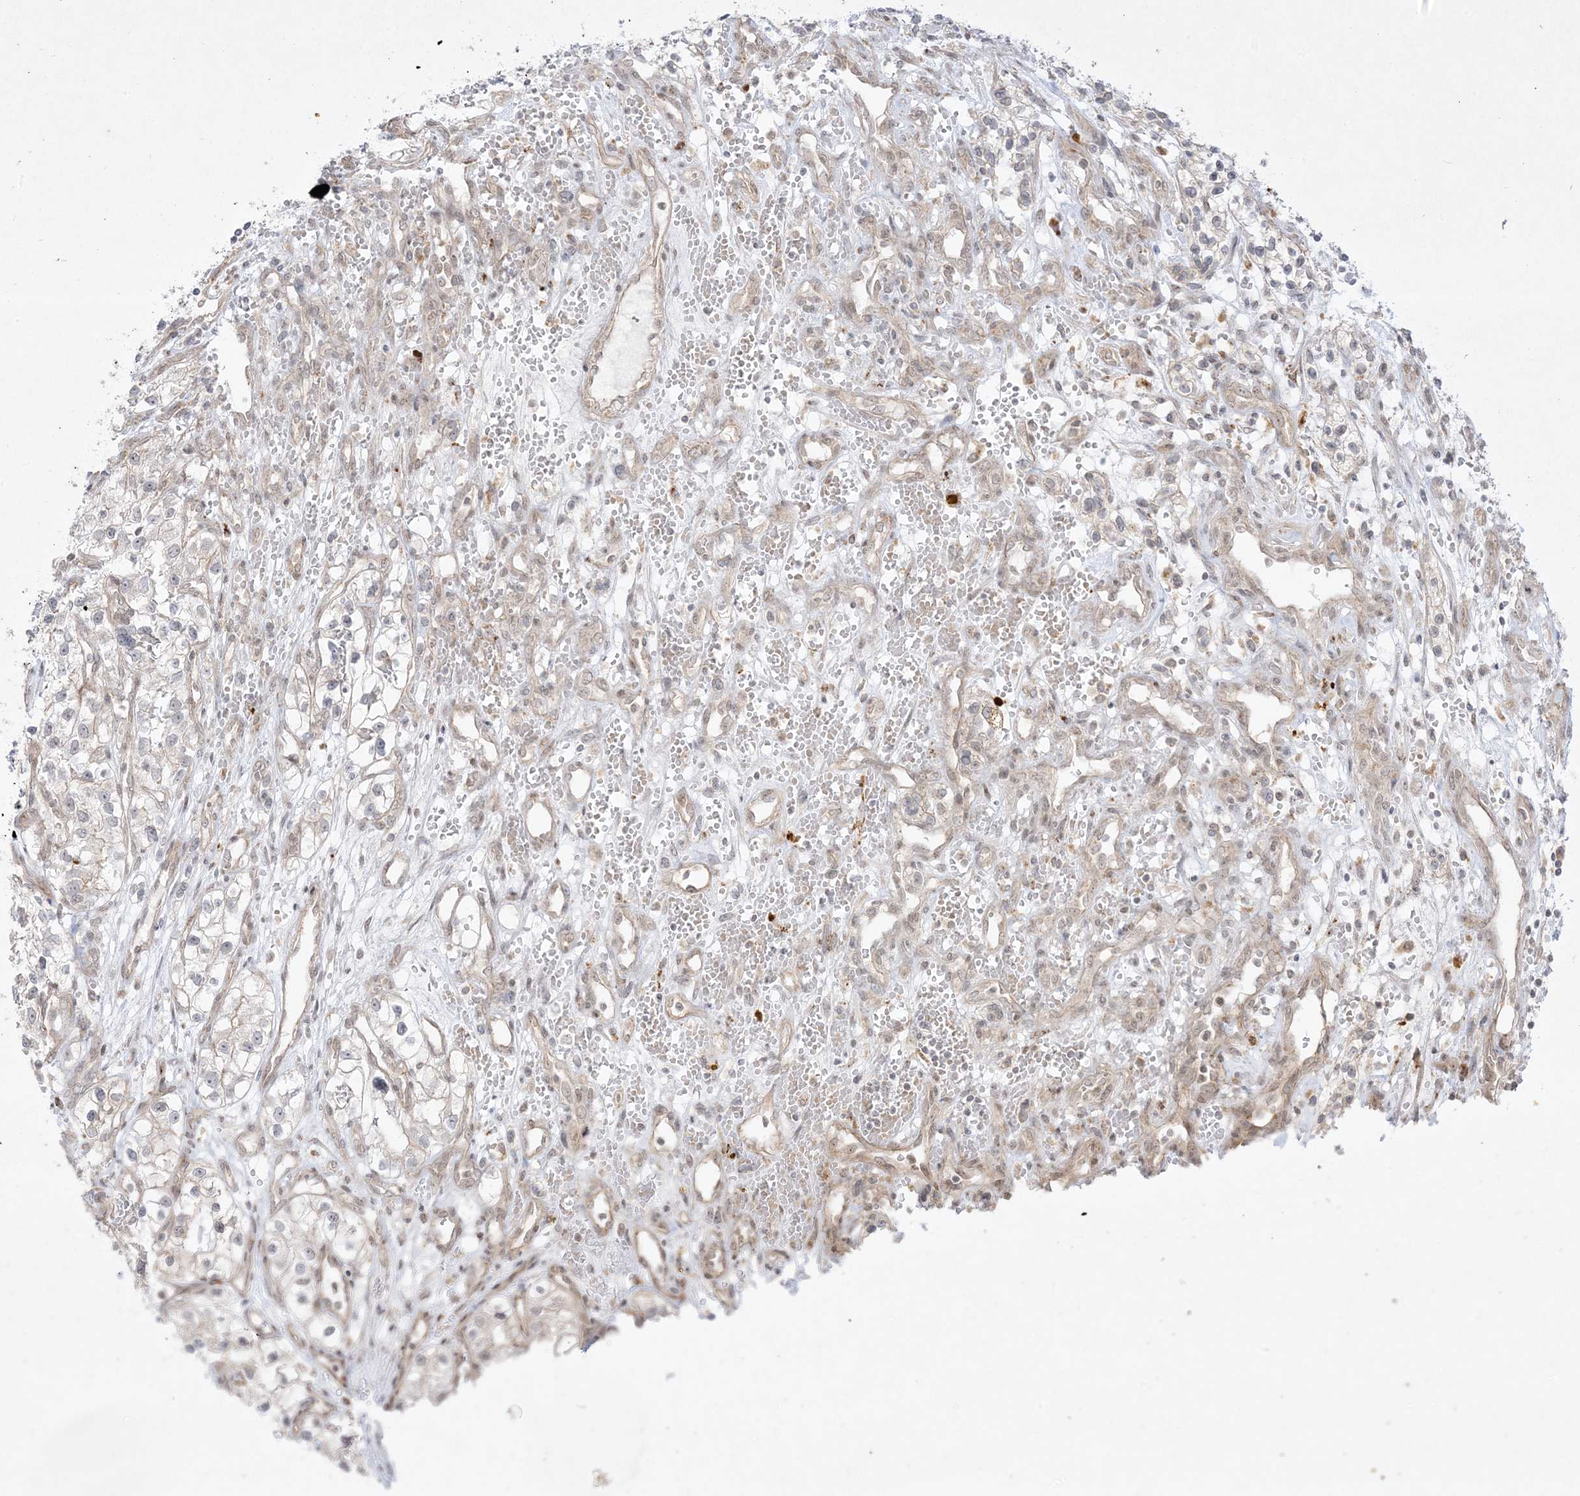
{"staining": {"intensity": "negative", "quantity": "none", "location": "none"}, "tissue": "renal cancer", "cell_type": "Tumor cells", "image_type": "cancer", "snomed": [{"axis": "morphology", "description": "Adenocarcinoma, NOS"}, {"axis": "topography", "description": "Kidney"}], "caption": "There is no significant staining in tumor cells of renal cancer. (DAB immunohistochemistry with hematoxylin counter stain).", "gene": "PTK6", "patient": {"sex": "female", "age": 57}}